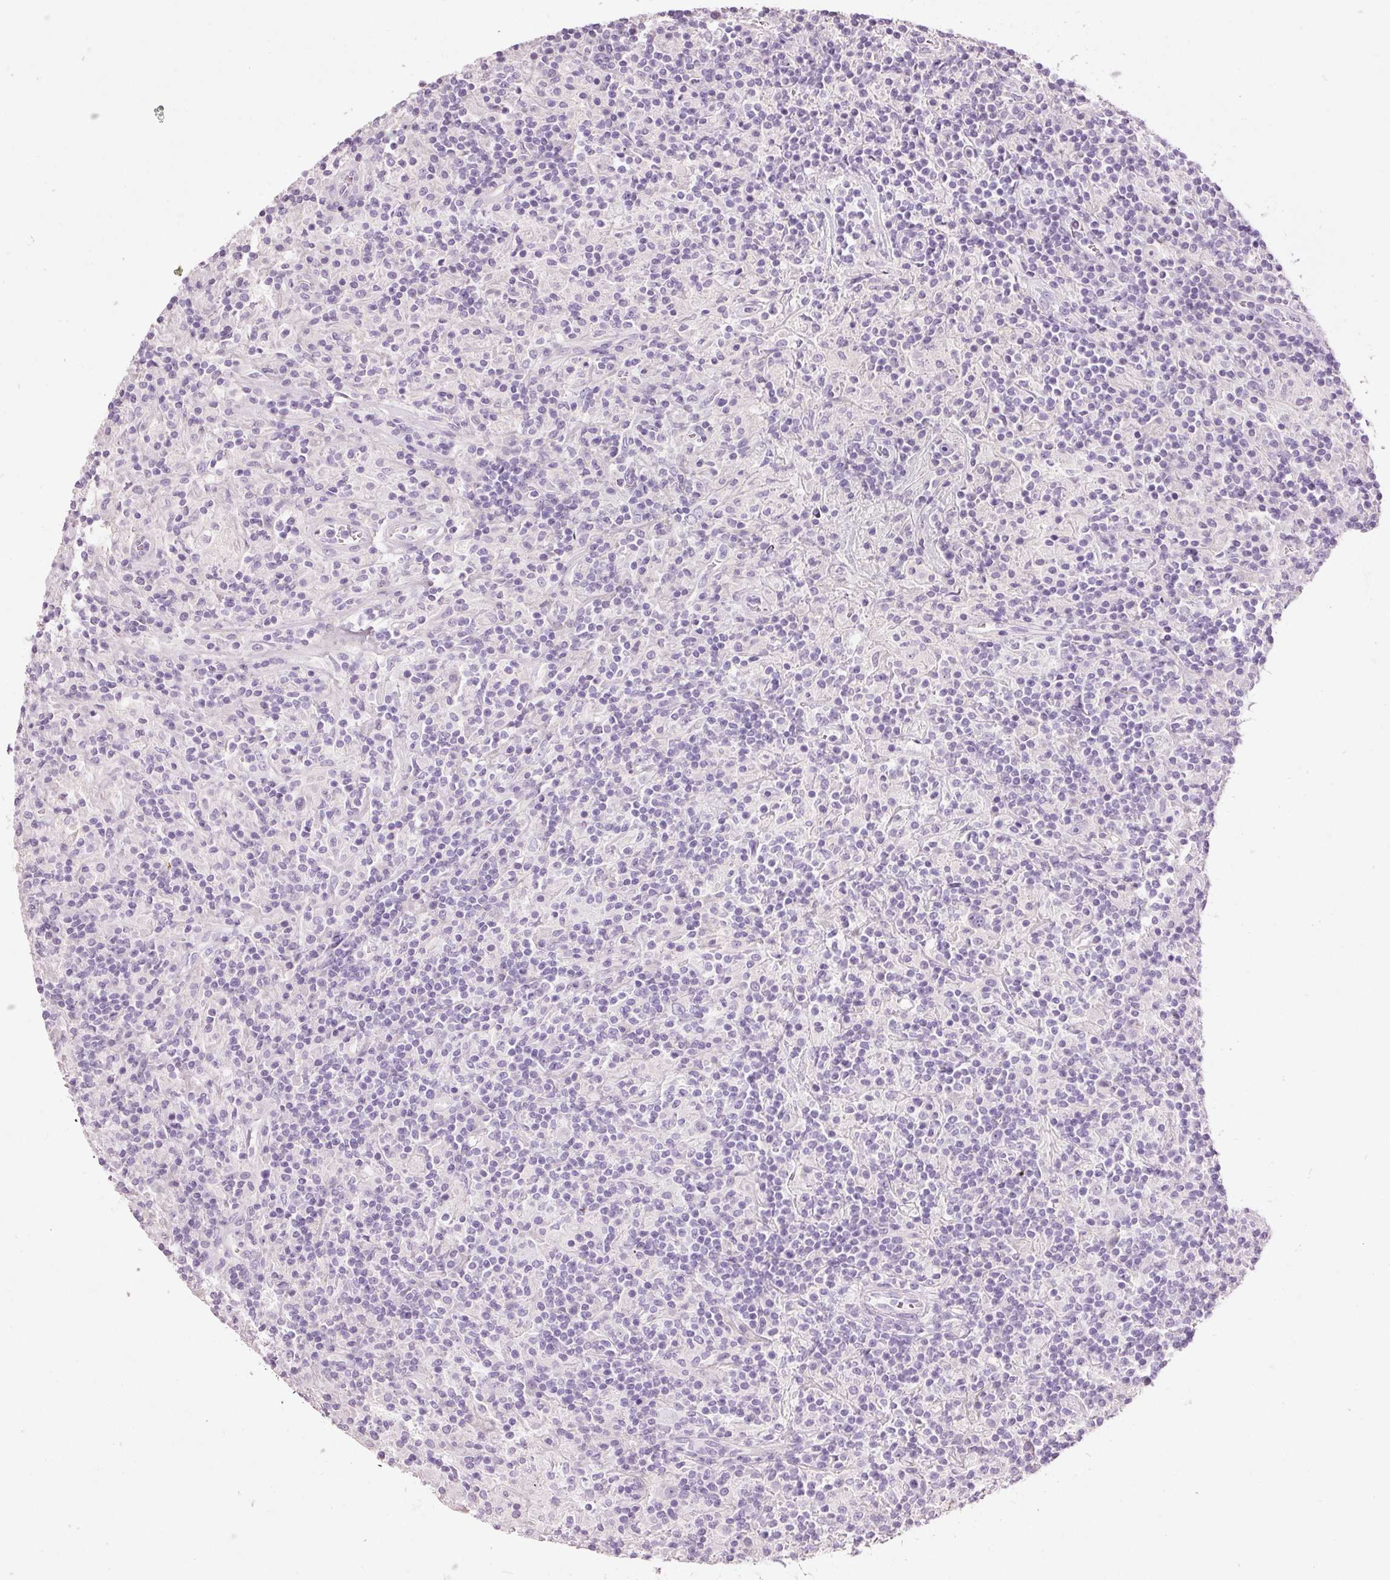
{"staining": {"intensity": "negative", "quantity": "none", "location": "none"}, "tissue": "lymphoma", "cell_type": "Tumor cells", "image_type": "cancer", "snomed": [{"axis": "morphology", "description": "Hodgkin's disease, NOS"}, {"axis": "topography", "description": "Lymph node"}], "caption": "This photomicrograph is of Hodgkin's disease stained with immunohistochemistry to label a protein in brown with the nuclei are counter-stained blue. There is no staining in tumor cells. (Stains: DAB immunohistochemistry with hematoxylin counter stain, Microscopy: brightfield microscopy at high magnification).", "gene": "MUC5AC", "patient": {"sex": "male", "age": 70}}